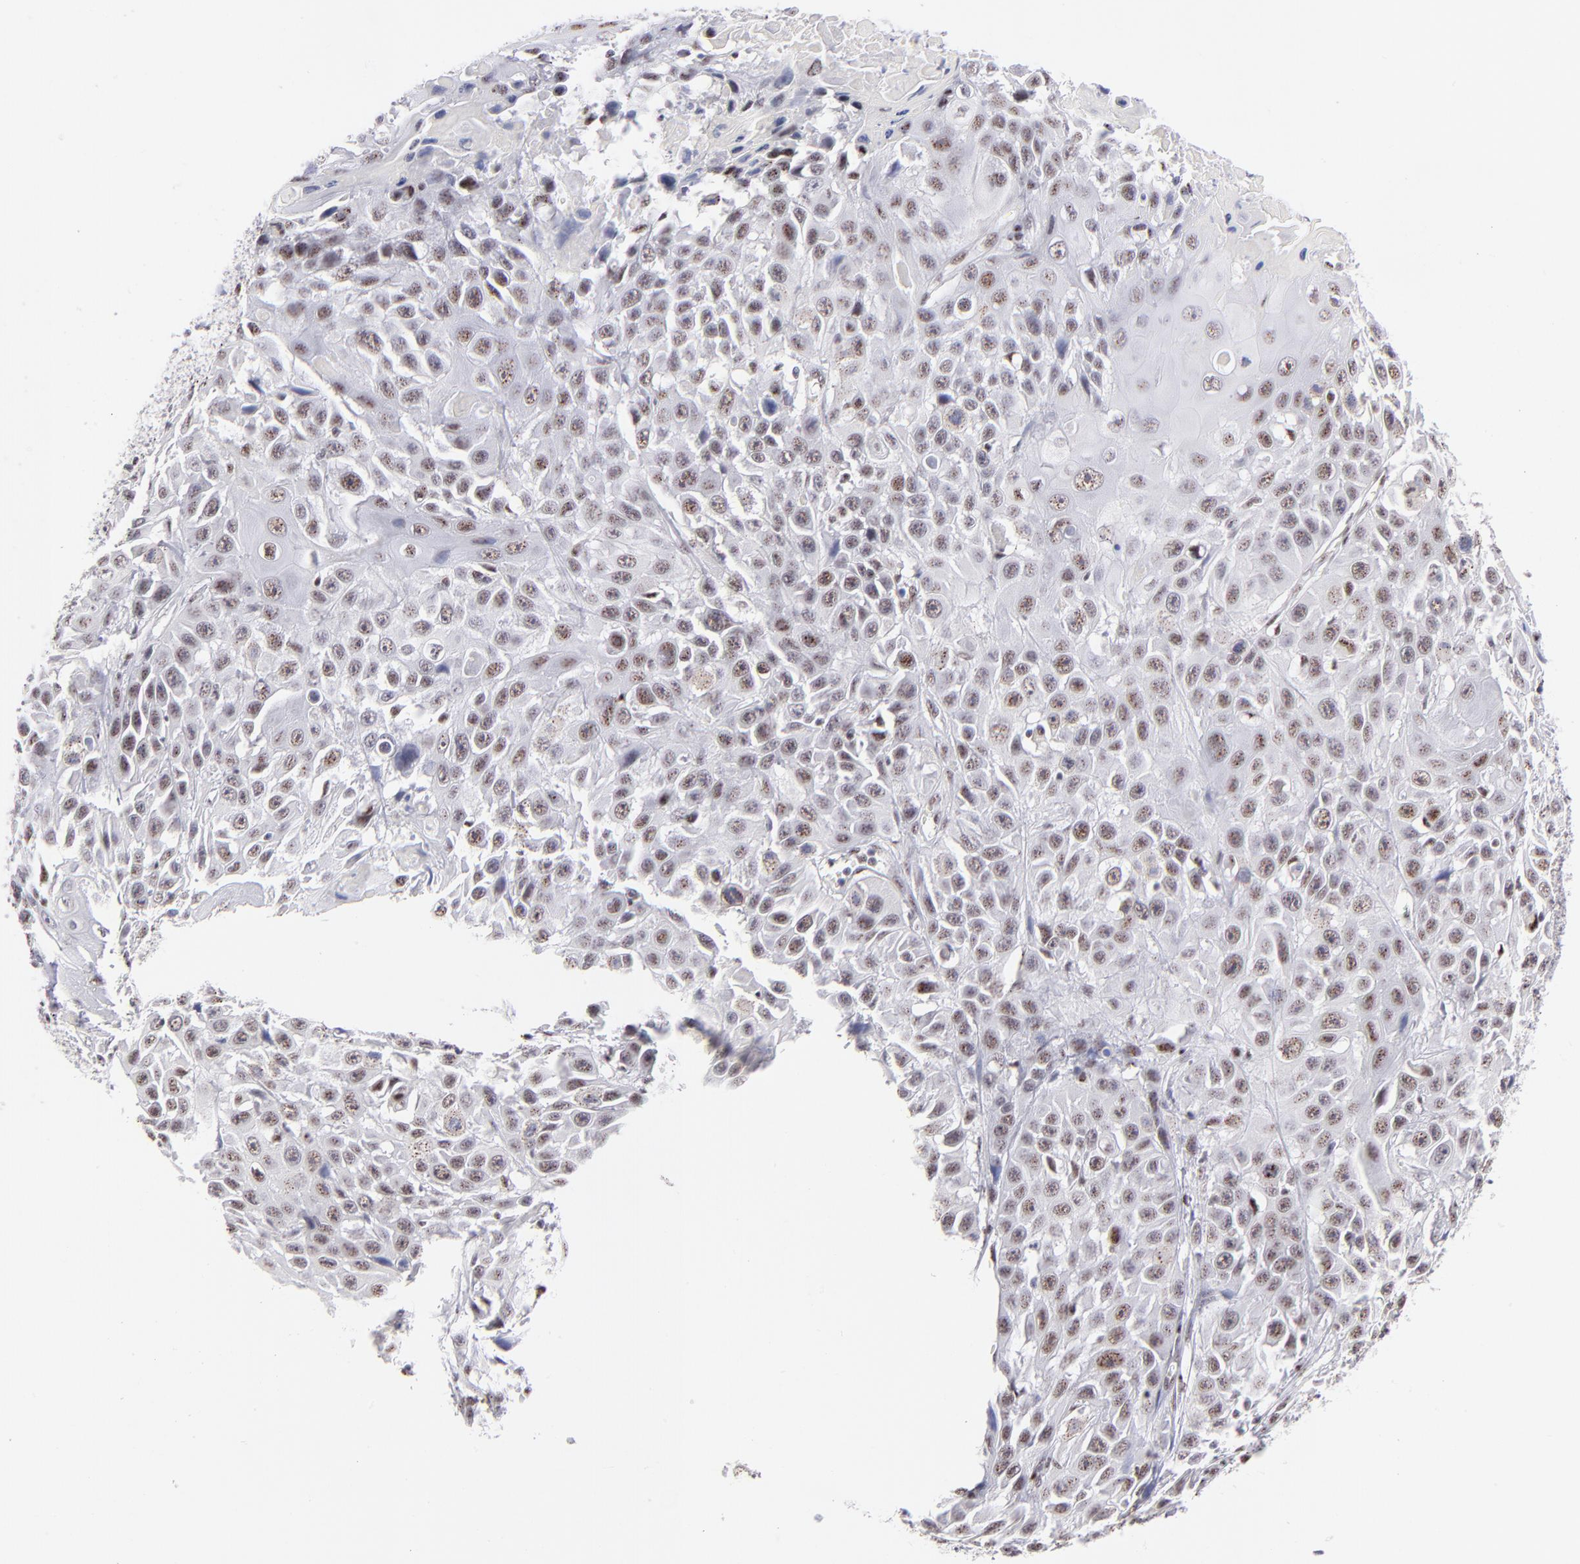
{"staining": {"intensity": "moderate", "quantity": ">75%", "location": "nuclear"}, "tissue": "cervical cancer", "cell_type": "Tumor cells", "image_type": "cancer", "snomed": [{"axis": "morphology", "description": "Squamous cell carcinoma, NOS"}, {"axis": "topography", "description": "Cervix"}], "caption": "IHC photomicrograph of neoplastic tissue: cervical cancer (squamous cell carcinoma) stained using immunohistochemistry (IHC) displays medium levels of moderate protein expression localized specifically in the nuclear of tumor cells, appearing as a nuclear brown color.", "gene": "CDC25C", "patient": {"sex": "female", "age": 39}}